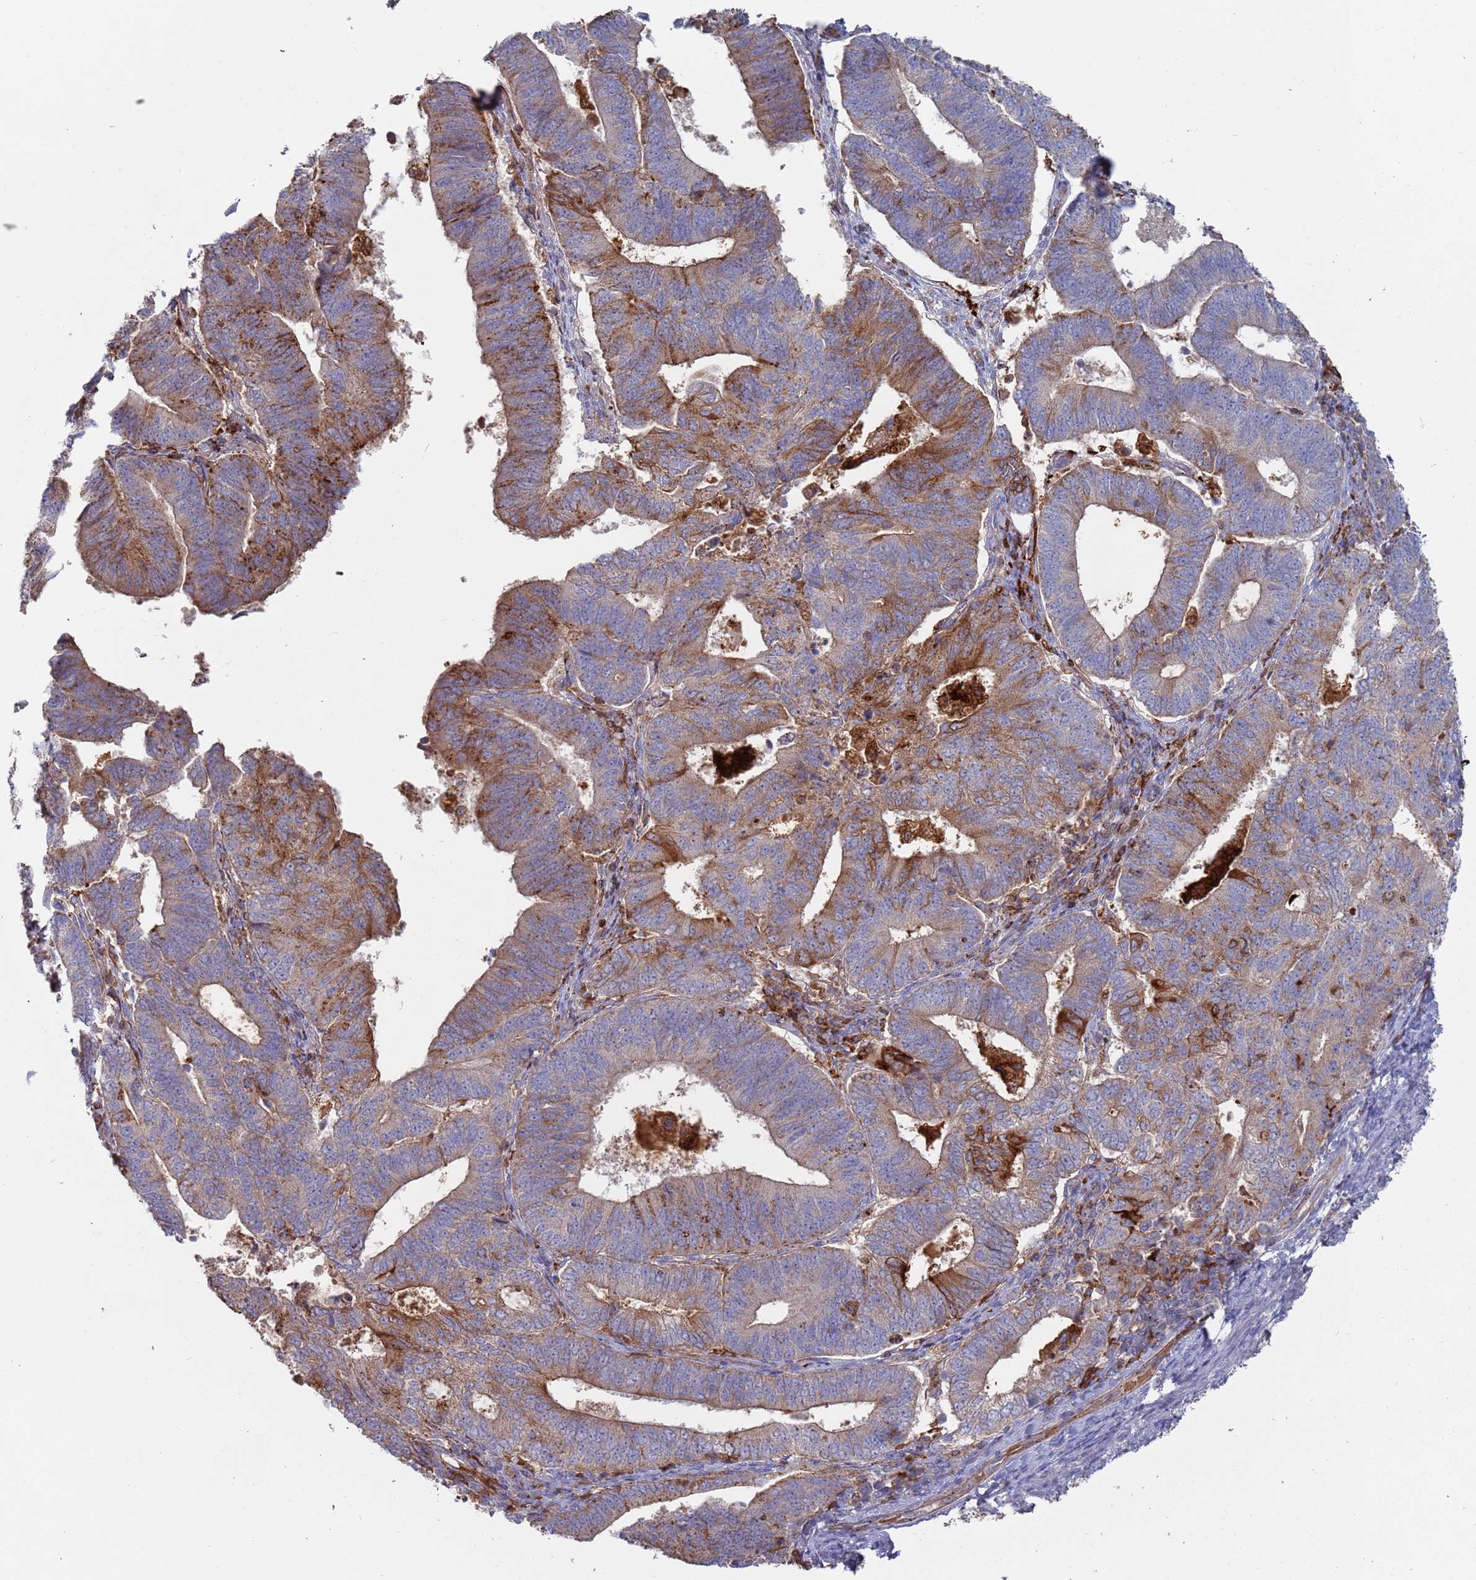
{"staining": {"intensity": "weak", "quantity": "25%-75%", "location": "cytoplasmic/membranous"}, "tissue": "endometrial cancer", "cell_type": "Tumor cells", "image_type": "cancer", "snomed": [{"axis": "morphology", "description": "Adenocarcinoma, NOS"}, {"axis": "topography", "description": "Endometrium"}], "caption": "A brown stain shows weak cytoplasmic/membranous positivity of a protein in endometrial cancer (adenocarcinoma) tumor cells.", "gene": "MALRD1", "patient": {"sex": "female", "age": 70}}